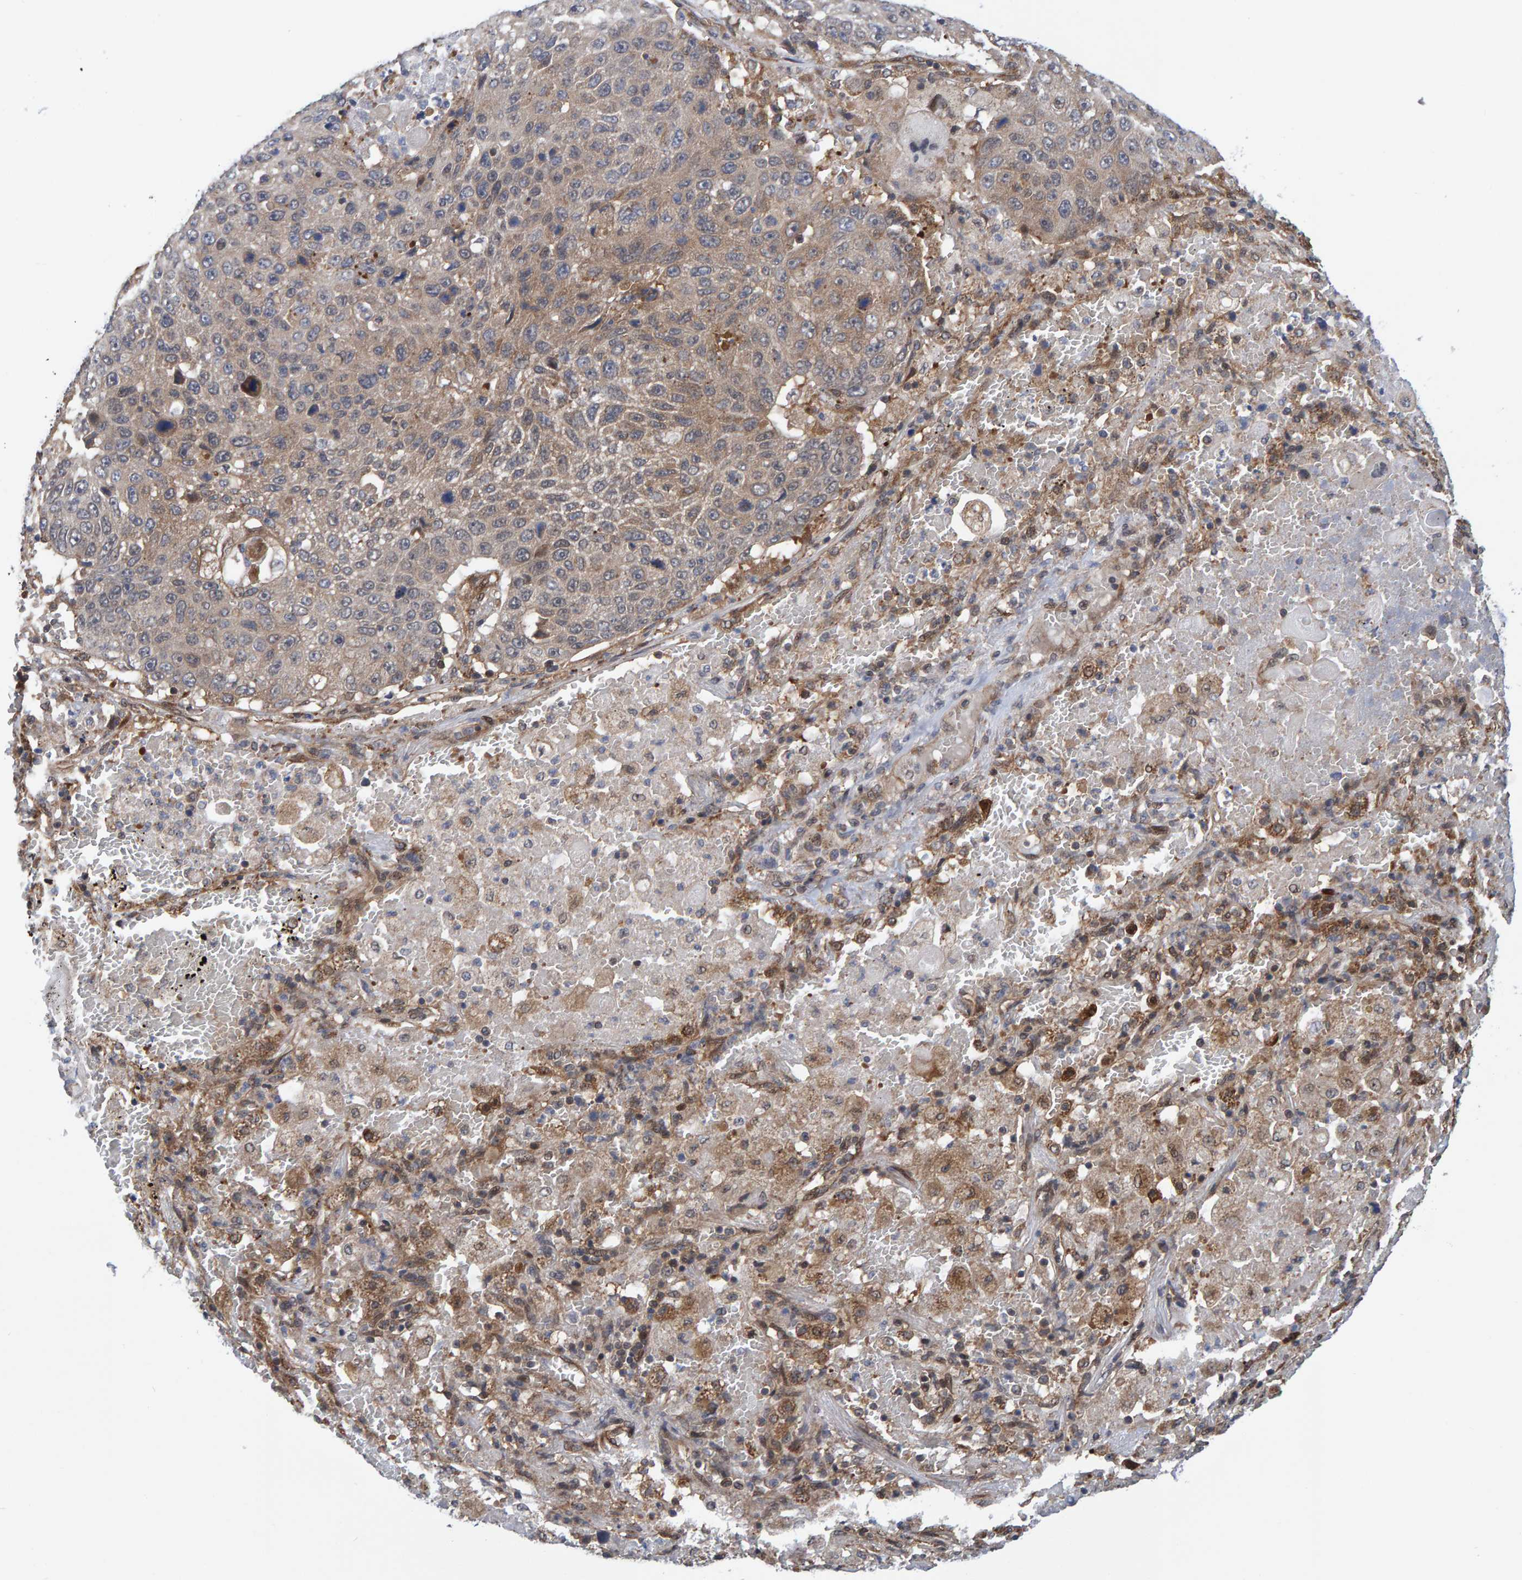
{"staining": {"intensity": "weak", "quantity": ">75%", "location": "cytoplasmic/membranous"}, "tissue": "lung cancer", "cell_type": "Tumor cells", "image_type": "cancer", "snomed": [{"axis": "morphology", "description": "Squamous cell carcinoma, NOS"}, {"axis": "topography", "description": "Lung"}], "caption": "Tumor cells show weak cytoplasmic/membranous staining in approximately >75% of cells in lung cancer.", "gene": "SCRN2", "patient": {"sex": "male", "age": 61}}